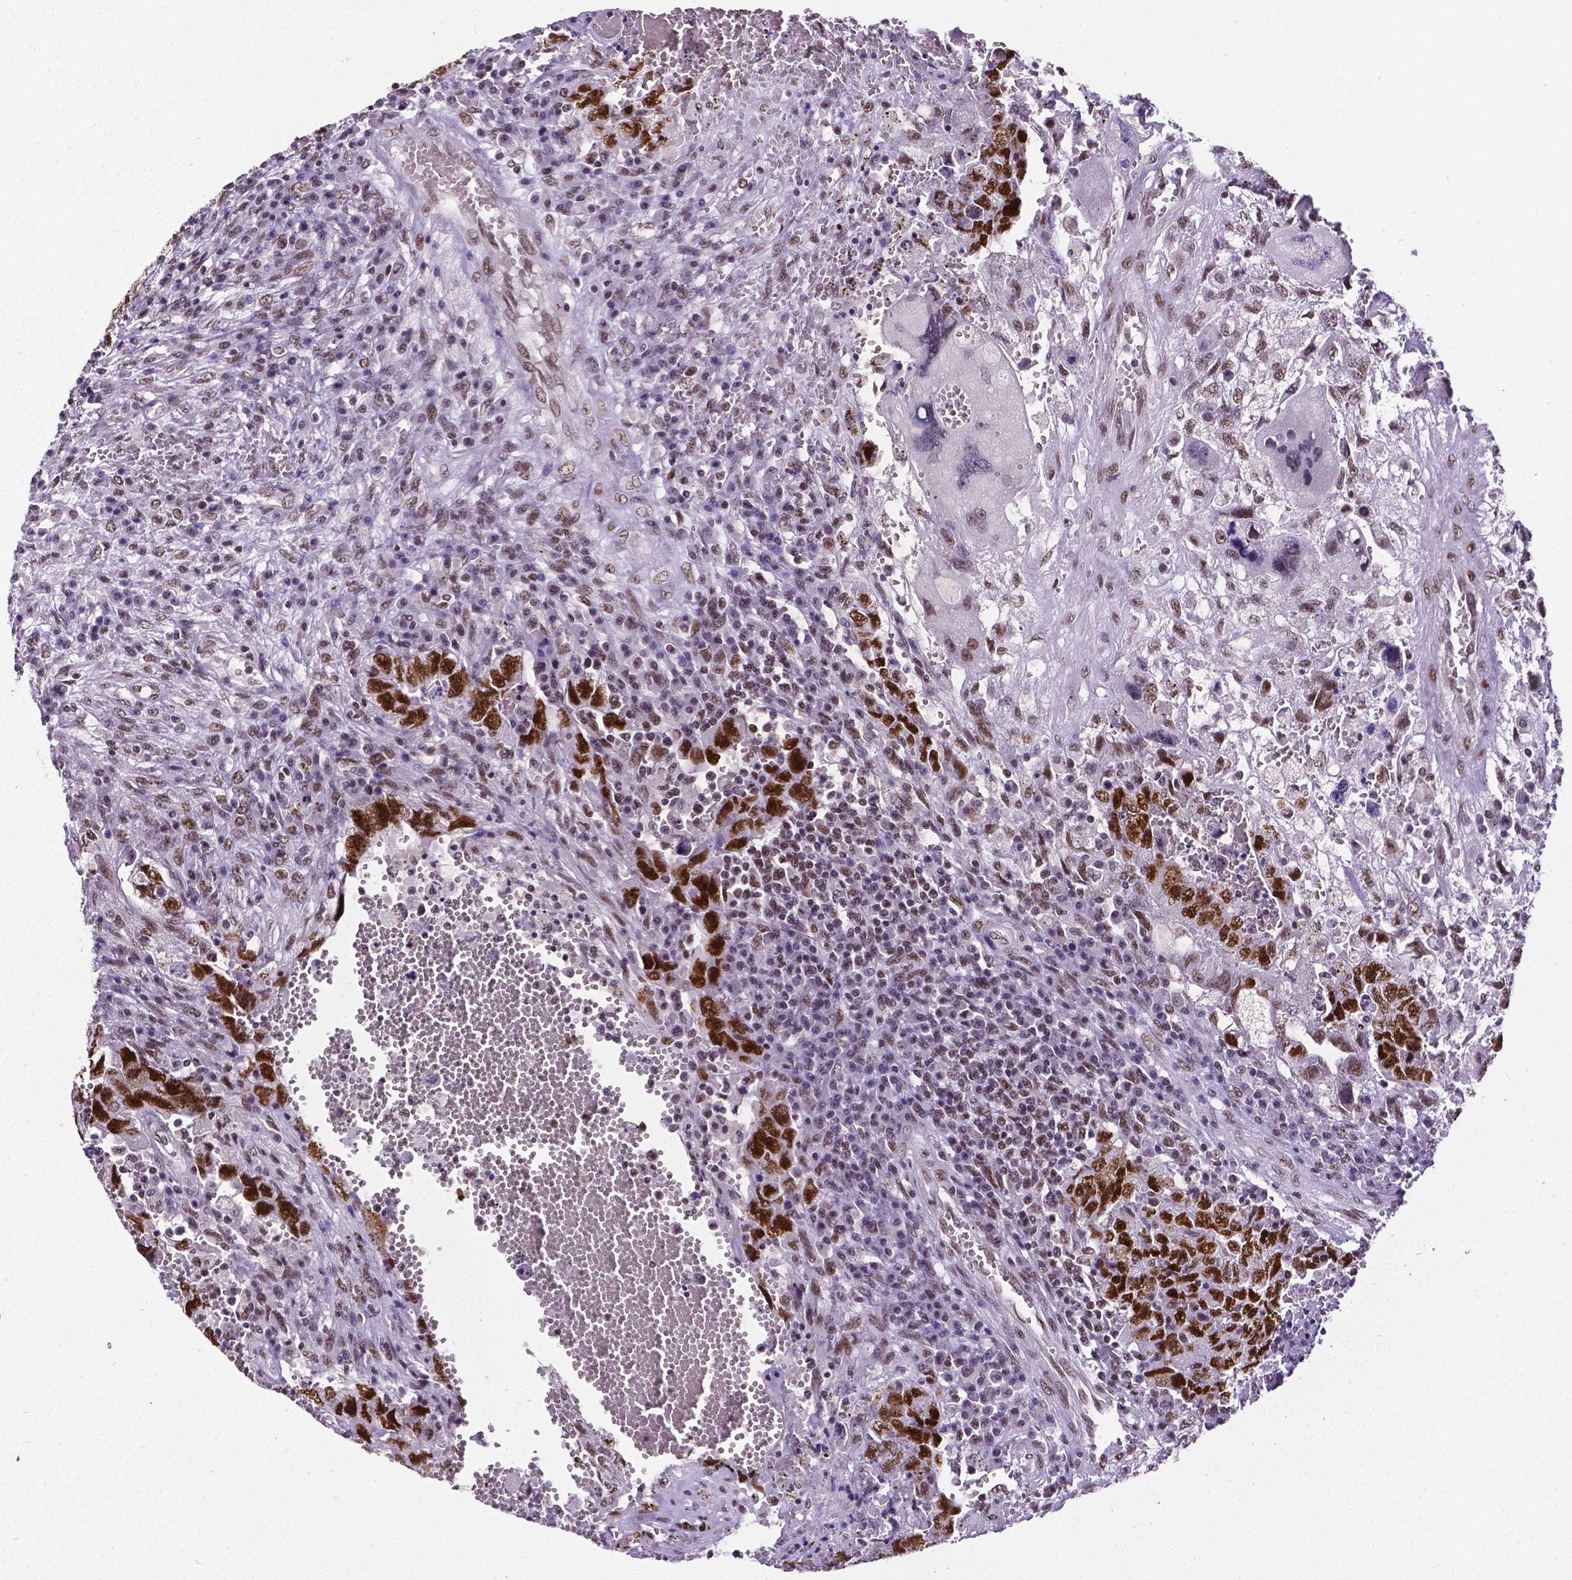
{"staining": {"intensity": "strong", "quantity": ">75%", "location": "nuclear"}, "tissue": "testis cancer", "cell_type": "Tumor cells", "image_type": "cancer", "snomed": [{"axis": "morphology", "description": "Carcinoma, Embryonal, NOS"}, {"axis": "topography", "description": "Testis"}], "caption": "Embryonal carcinoma (testis) stained with a protein marker displays strong staining in tumor cells.", "gene": "REST", "patient": {"sex": "male", "age": 26}}